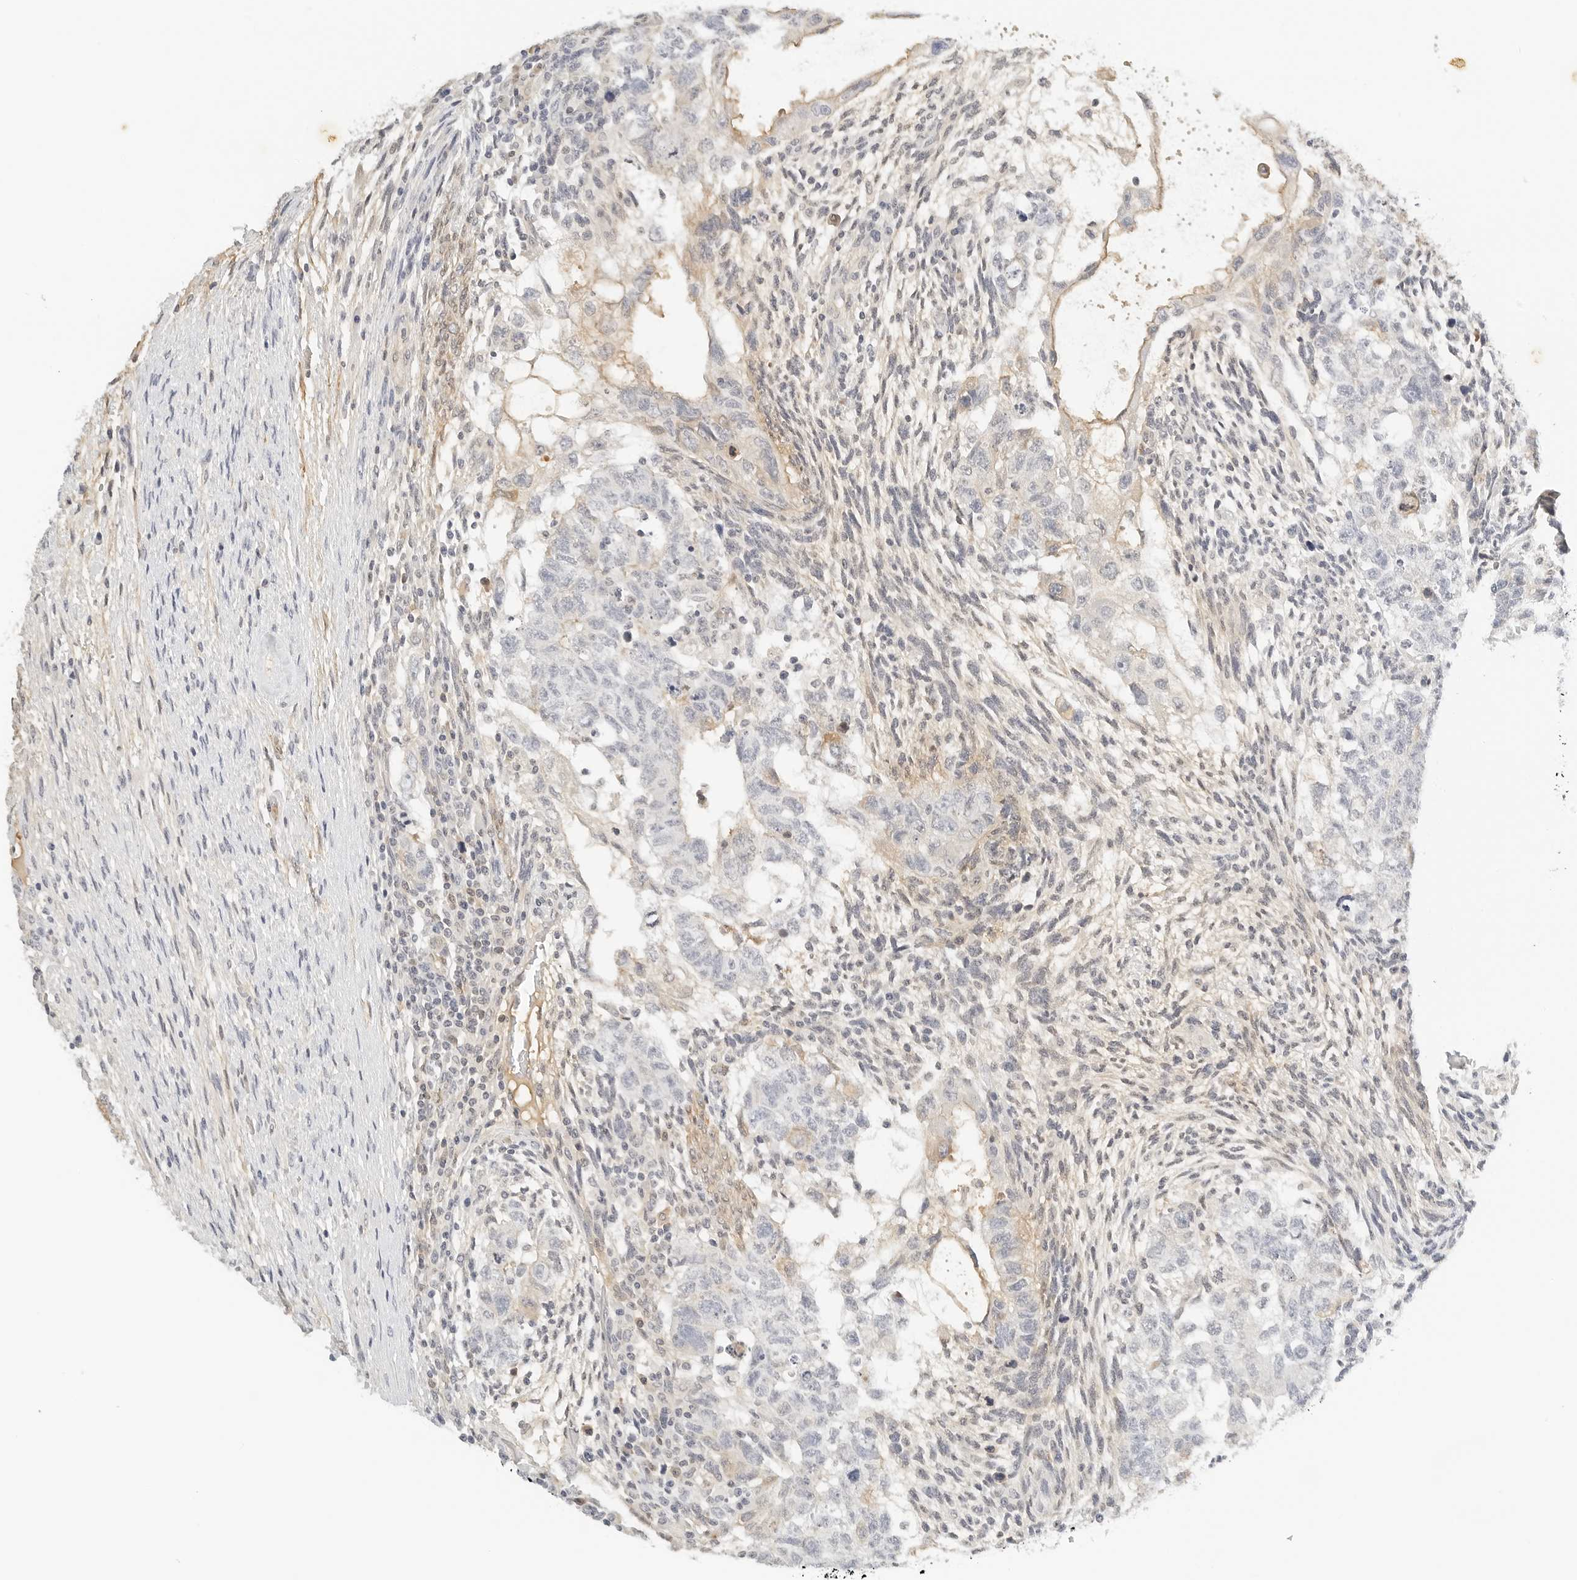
{"staining": {"intensity": "negative", "quantity": "none", "location": "none"}, "tissue": "testis cancer", "cell_type": "Tumor cells", "image_type": "cancer", "snomed": [{"axis": "morphology", "description": "Normal tissue, NOS"}, {"axis": "morphology", "description": "Carcinoma, Embryonal, NOS"}, {"axis": "topography", "description": "Testis"}], "caption": "High power microscopy image of an immunohistochemistry histopathology image of testis embryonal carcinoma, revealing no significant positivity in tumor cells.", "gene": "PKDCC", "patient": {"sex": "male", "age": 36}}